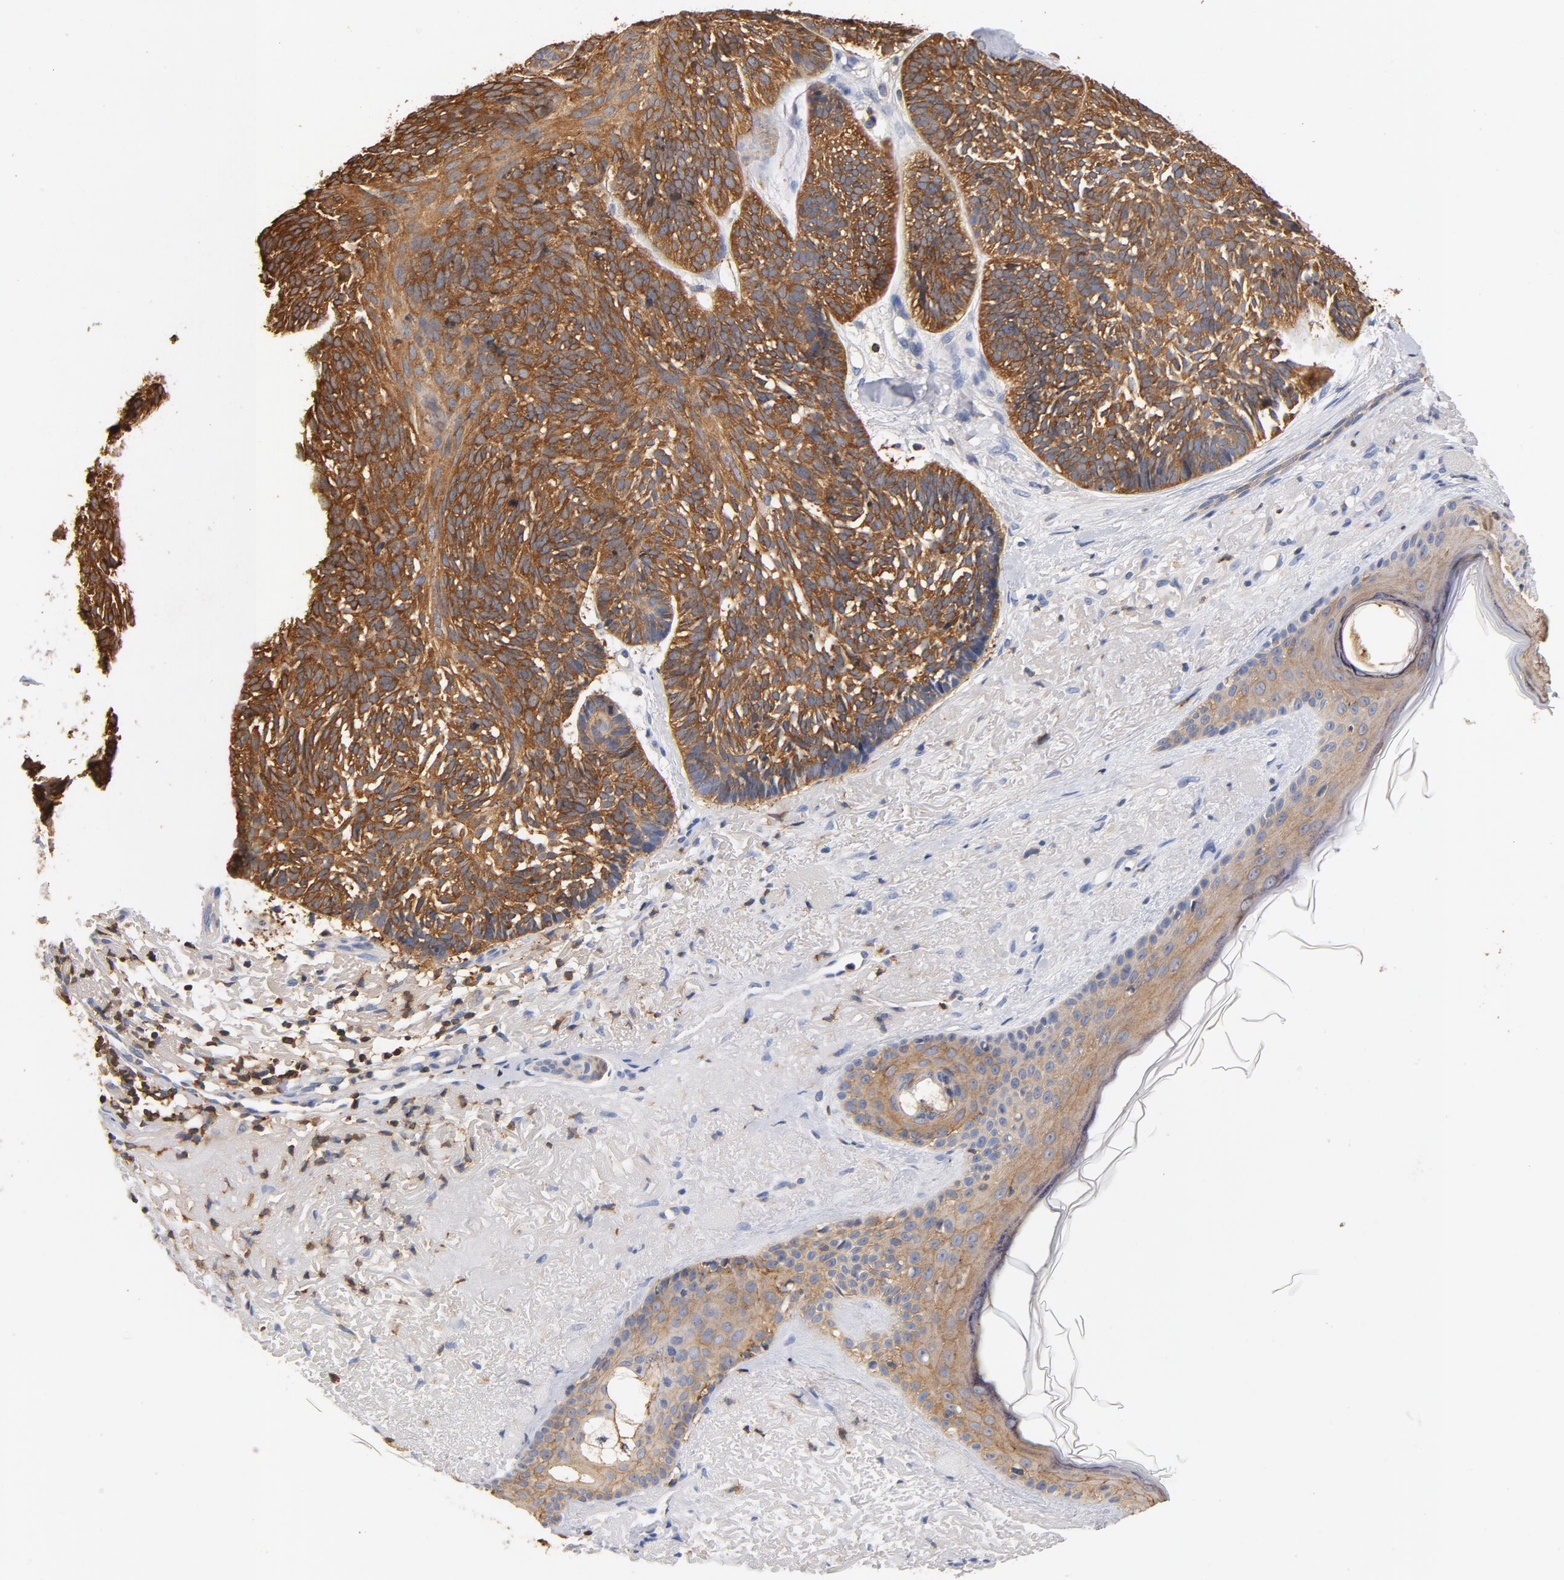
{"staining": {"intensity": "strong", "quantity": ">75%", "location": "cytoplasmic/membranous"}, "tissue": "skin cancer", "cell_type": "Tumor cells", "image_type": "cancer", "snomed": [{"axis": "morphology", "description": "Basal cell carcinoma"}, {"axis": "topography", "description": "Skin"}], "caption": "This image exhibits immunohistochemistry staining of human skin basal cell carcinoma, with high strong cytoplasmic/membranous staining in approximately >75% of tumor cells.", "gene": "EZR", "patient": {"sex": "female", "age": 87}}